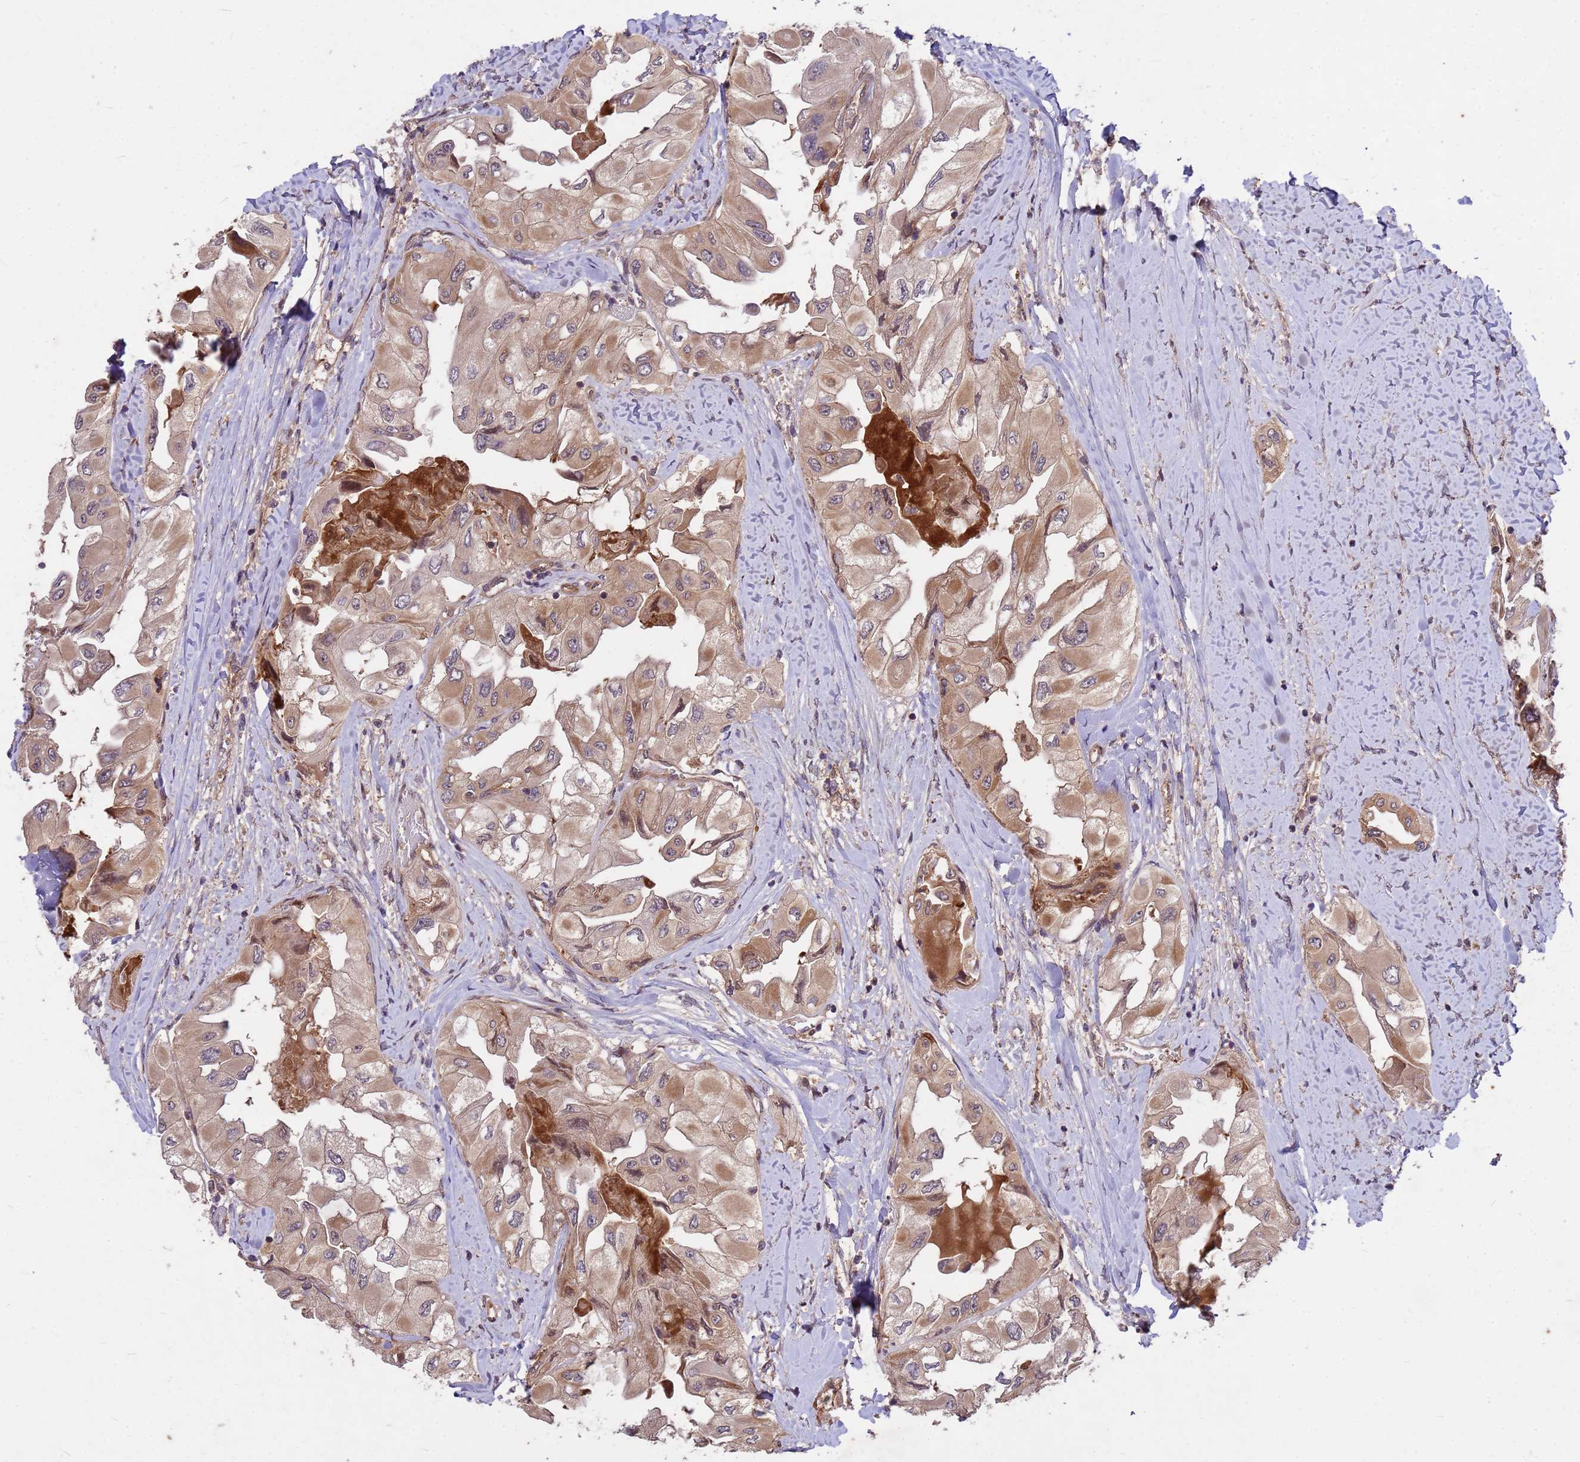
{"staining": {"intensity": "weak", "quantity": "25%-75%", "location": "cytoplasmic/membranous"}, "tissue": "thyroid cancer", "cell_type": "Tumor cells", "image_type": "cancer", "snomed": [{"axis": "morphology", "description": "Normal tissue, NOS"}, {"axis": "morphology", "description": "Papillary adenocarcinoma, NOS"}, {"axis": "topography", "description": "Thyroid gland"}], "caption": "Immunohistochemistry (IHC) (DAB) staining of thyroid cancer displays weak cytoplasmic/membranous protein staining in approximately 25%-75% of tumor cells.", "gene": "PPP2CB", "patient": {"sex": "female", "age": 59}}